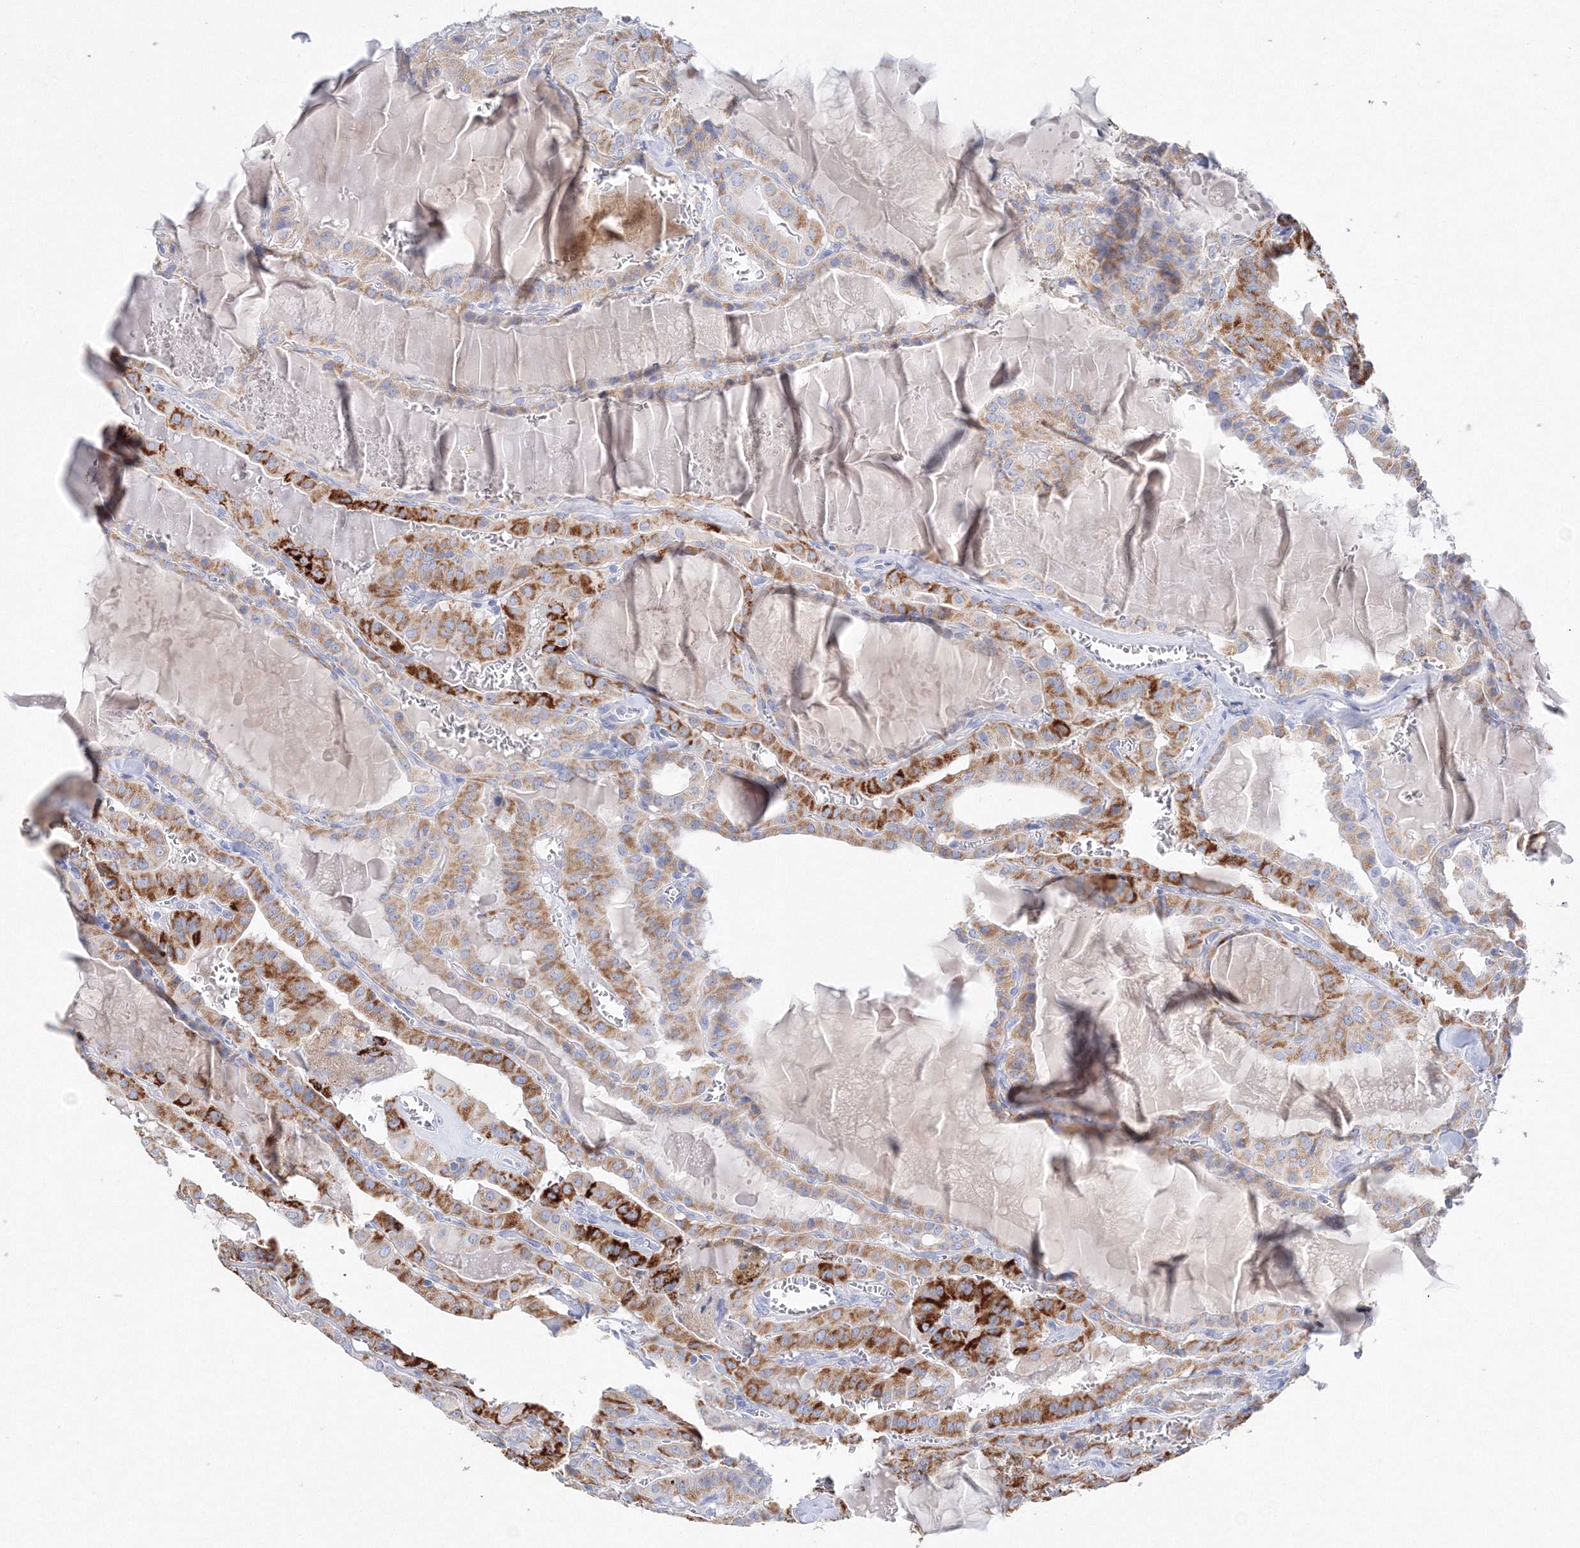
{"staining": {"intensity": "strong", "quantity": ">75%", "location": "cytoplasmic/membranous"}, "tissue": "thyroid cancer", "cell_type": "Tumor cells", "image_type": "cancer", "snomed": [{"axis": "morphology", "description": "Papillary adenocarcinoma, NOS"}, {"axis": "topography", "description": "Thyroid gland"}], "caption": "Tumor cells show high levels of strong cytoplasmic/membranous positivity in approximately >75% of cells in thyroid papillary adenocarcinoma.", "gene": "MERTK", "patient": {"sex": "male", "age": 52}}